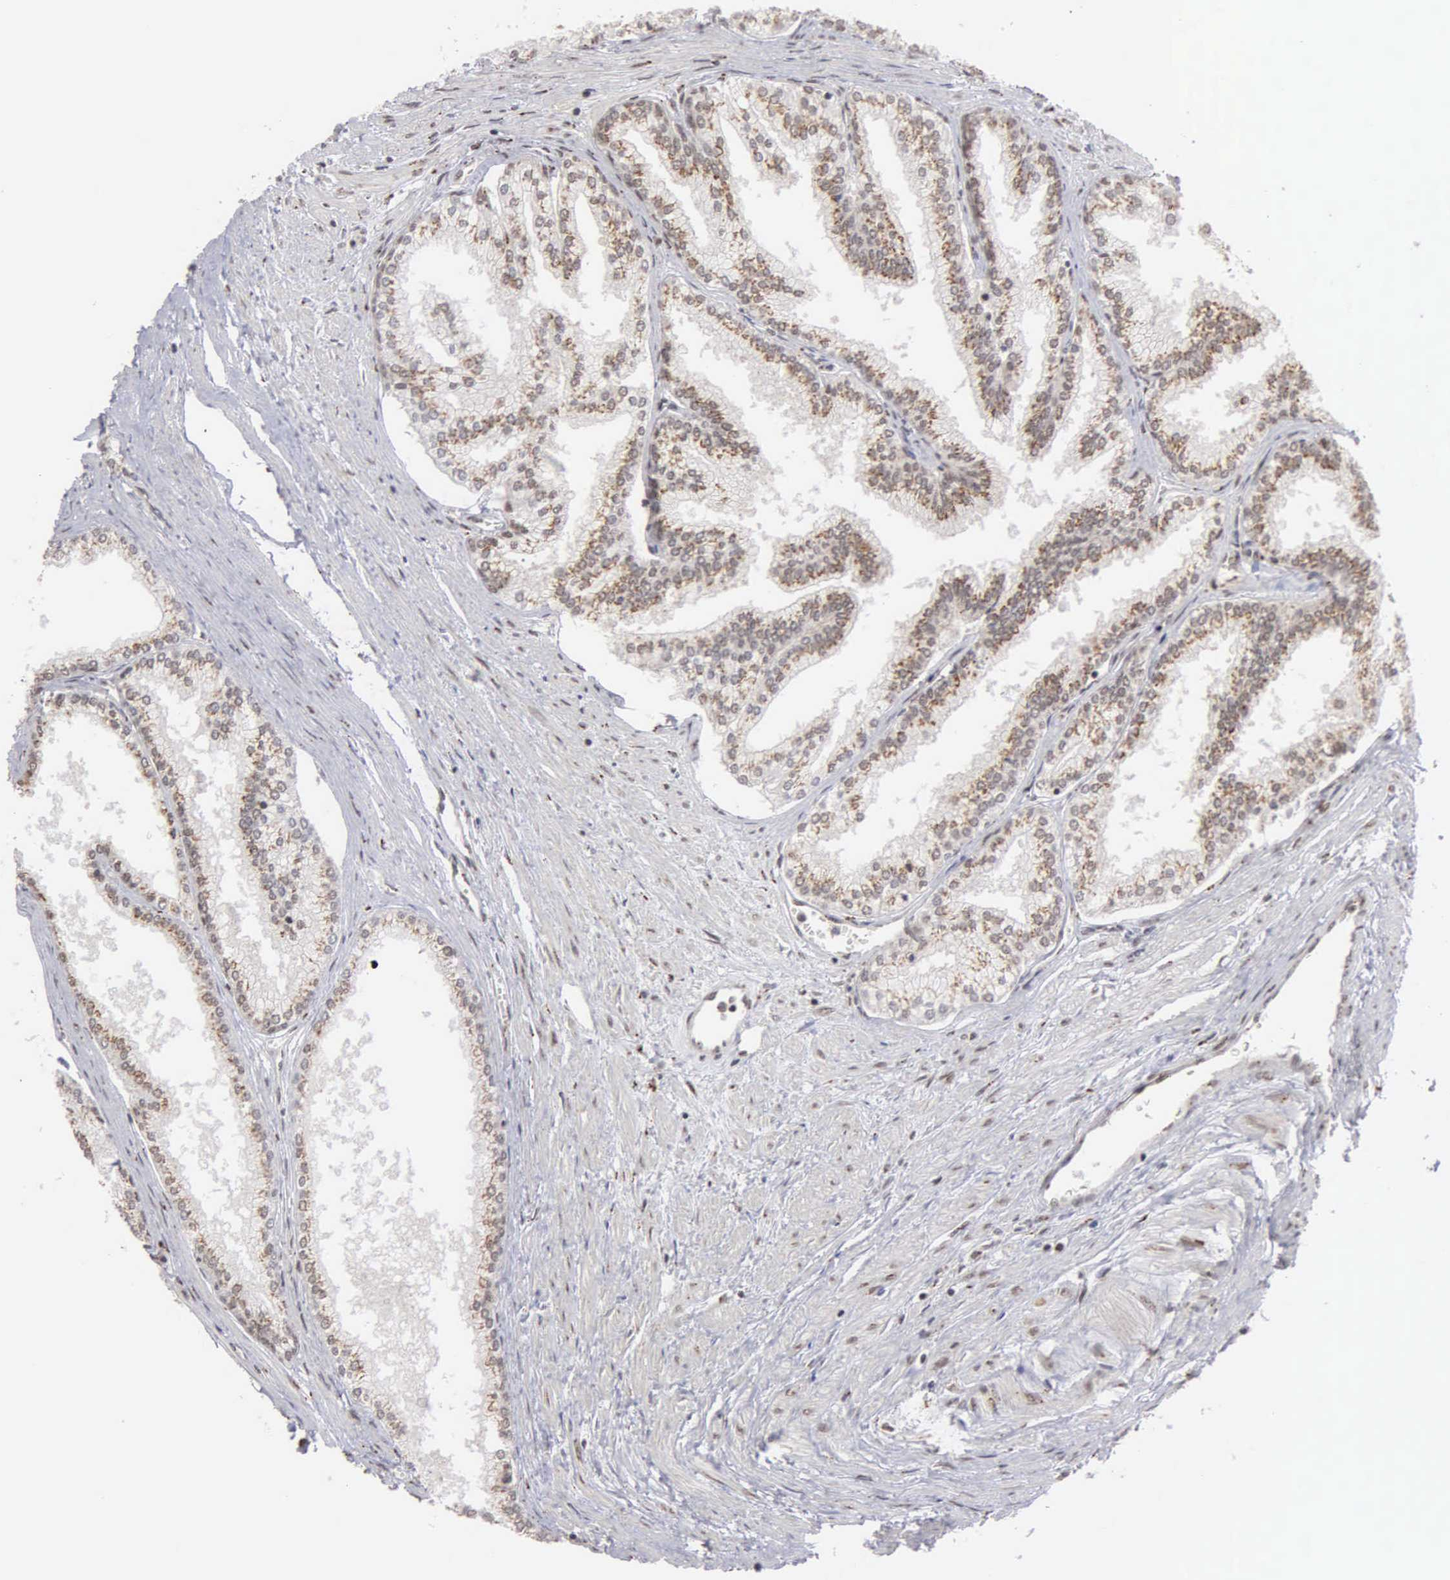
{"staining": {"intensity": "moderate", "quantity": ">75%", "location": "cytoplasmic/membranous,nuclear"}, "tissue": "prostate", "cell_type": "Glandular cells", "image_type": "normal", "snomed": [{"axis": "morphology", "description": "Normal tissue, NOS"}, {"axis": "topography", "description": "Prostate"}], "caption": "Protein staining of unremarkable prostate demonstrates moderate cytoplasmic/membranous,nuclear staining in approximately >75% of glandular cells. The staining was performed using DAB (3,3'-diaminobenzidine) to visualize the protein expression in brown, while the nuclei were stained in blue with hematoxylin (Magnification: 20x).", "gene": "GTF2A1", "patient": {"sex": "male", "age": 68}}